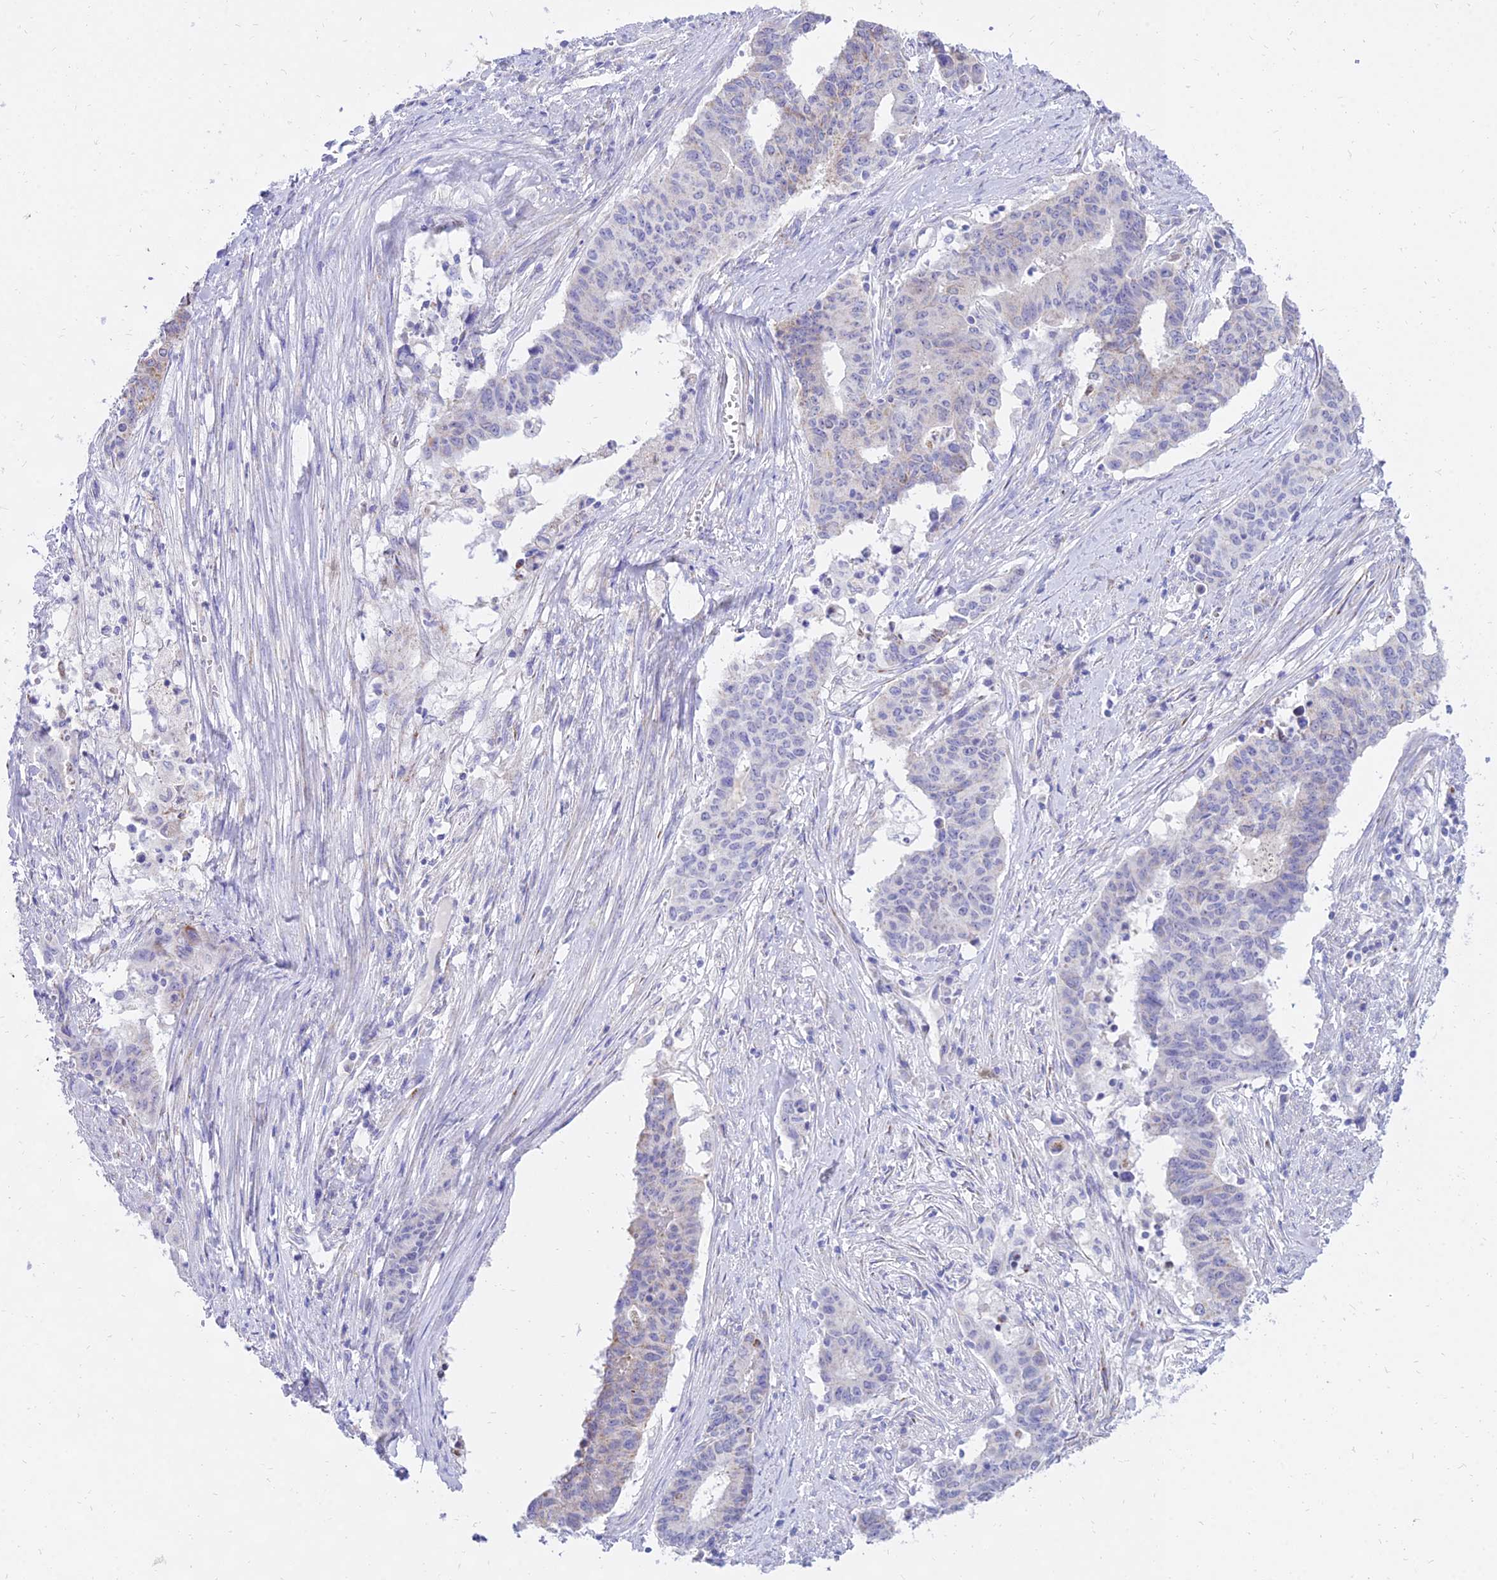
{"staining": {"intensity": "negative", "quantity": "none", "location": "none"}, "tissue": "endometrial cancer", "cell_type": "Tumor cells", "image_type": "cancer", "snomed": [{"axis": "morphology", "description": "Adenocarcinoma, NOS"}, {"axis": "topography", "description": "Endometrium"}], "caption": "This is a image of immunohistochemistry staining of endometrial cancer (adenocarcinoma), which shows no expression in tumor cells.", "gene": "PKN3", "patient": {"sex": "female", "age": 59}}